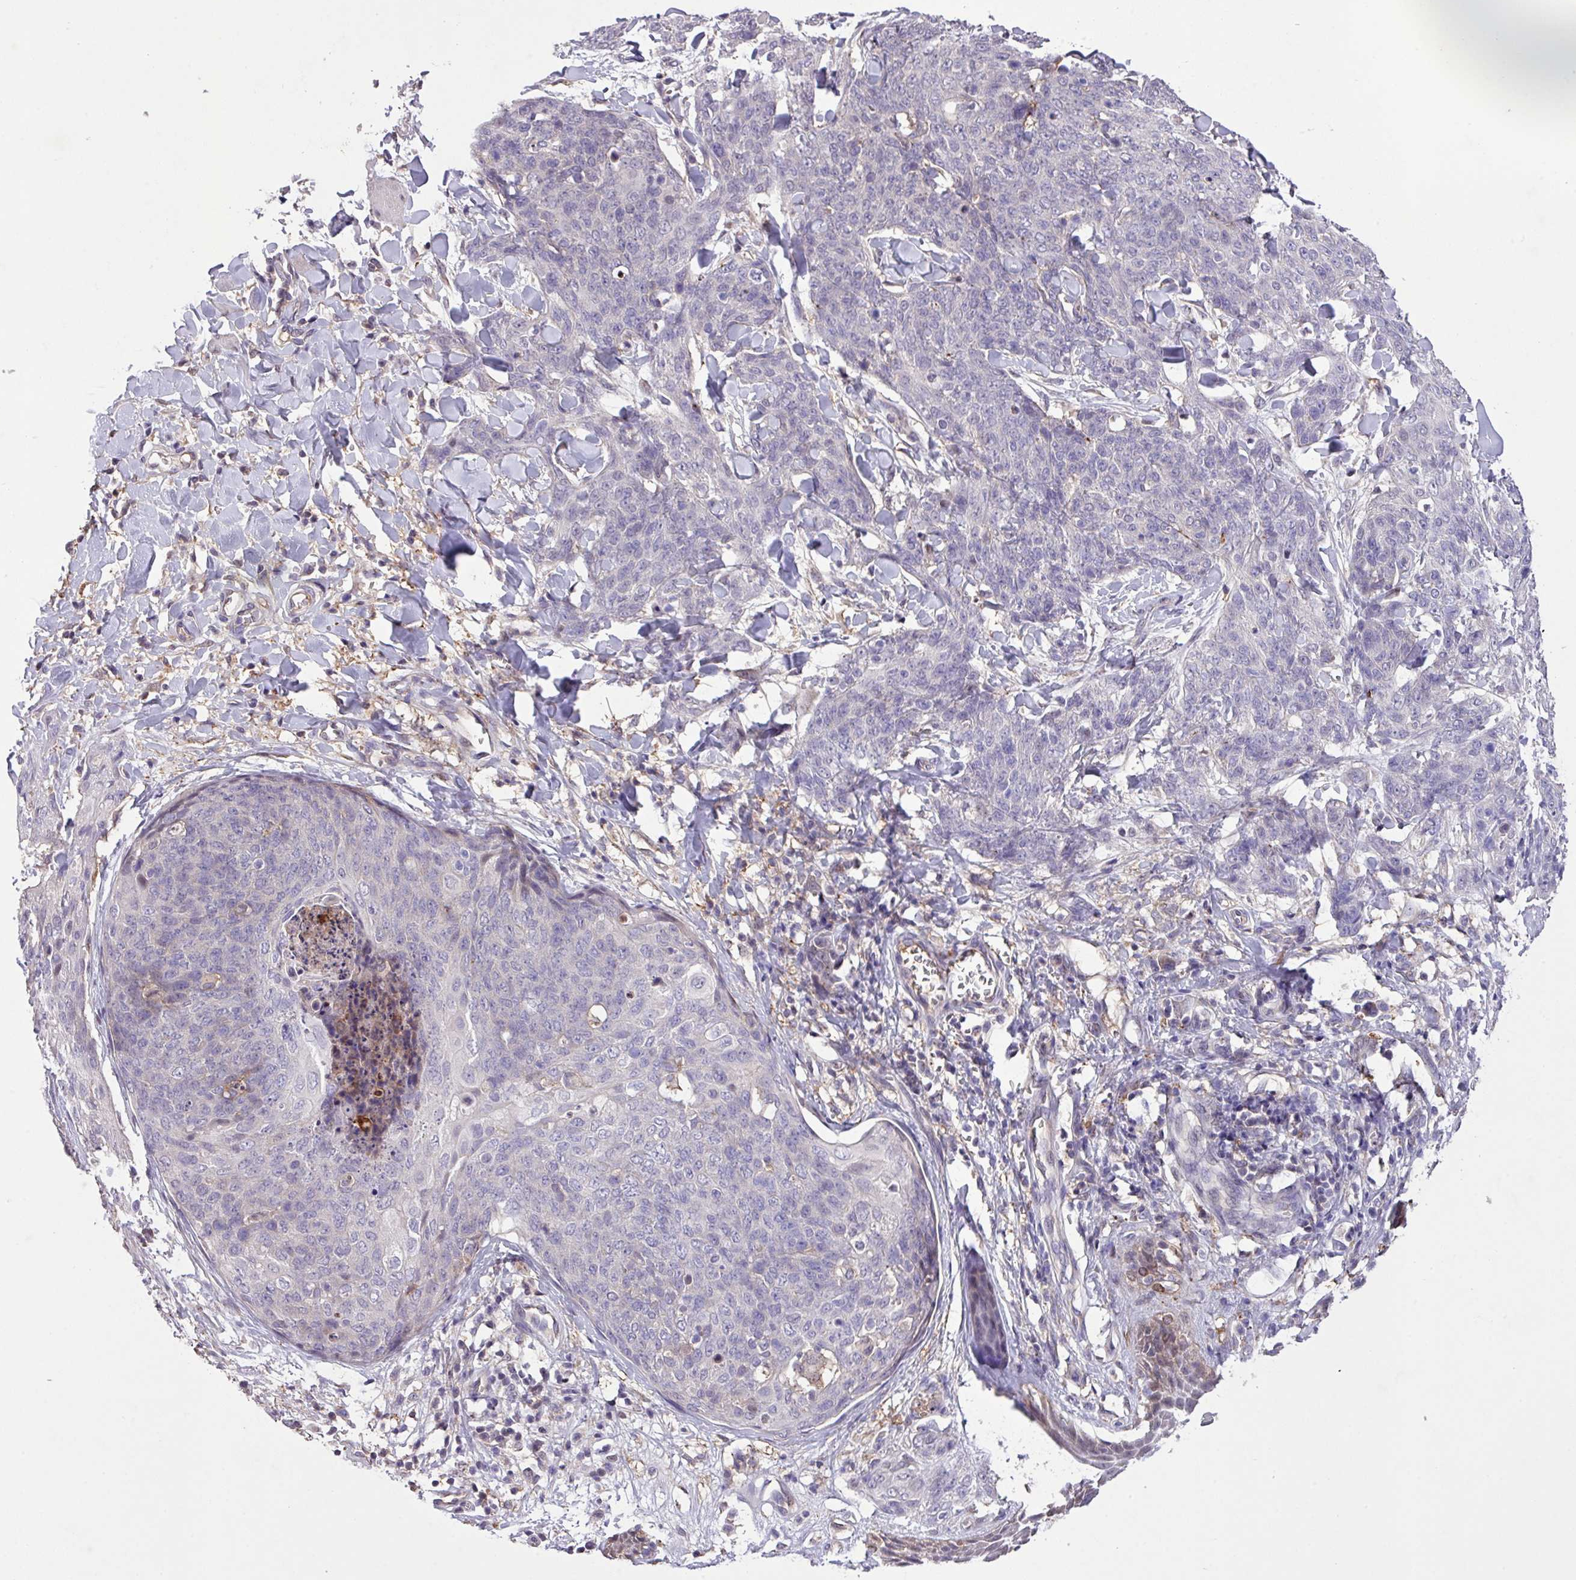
{"staining": {"intensity": "negative", "quantity": "none", "location": "none"}, "tissue": "skin cancer", "cell_type": "Tumor cells", "image_type": "cancer", "snomed": [{"axis": "morphology", "description": "Squamous cell carcinoma, NOS"}, {"axis": "topography", "description": "Skin"}, {"axis": "topography", "description": "Vulva"}], "caption": "The histopathology image reveals no significant expression in tumor cells of skin cancer.", "gene": "RPP25L", "patient": {"sex": "female", "age": 85}}